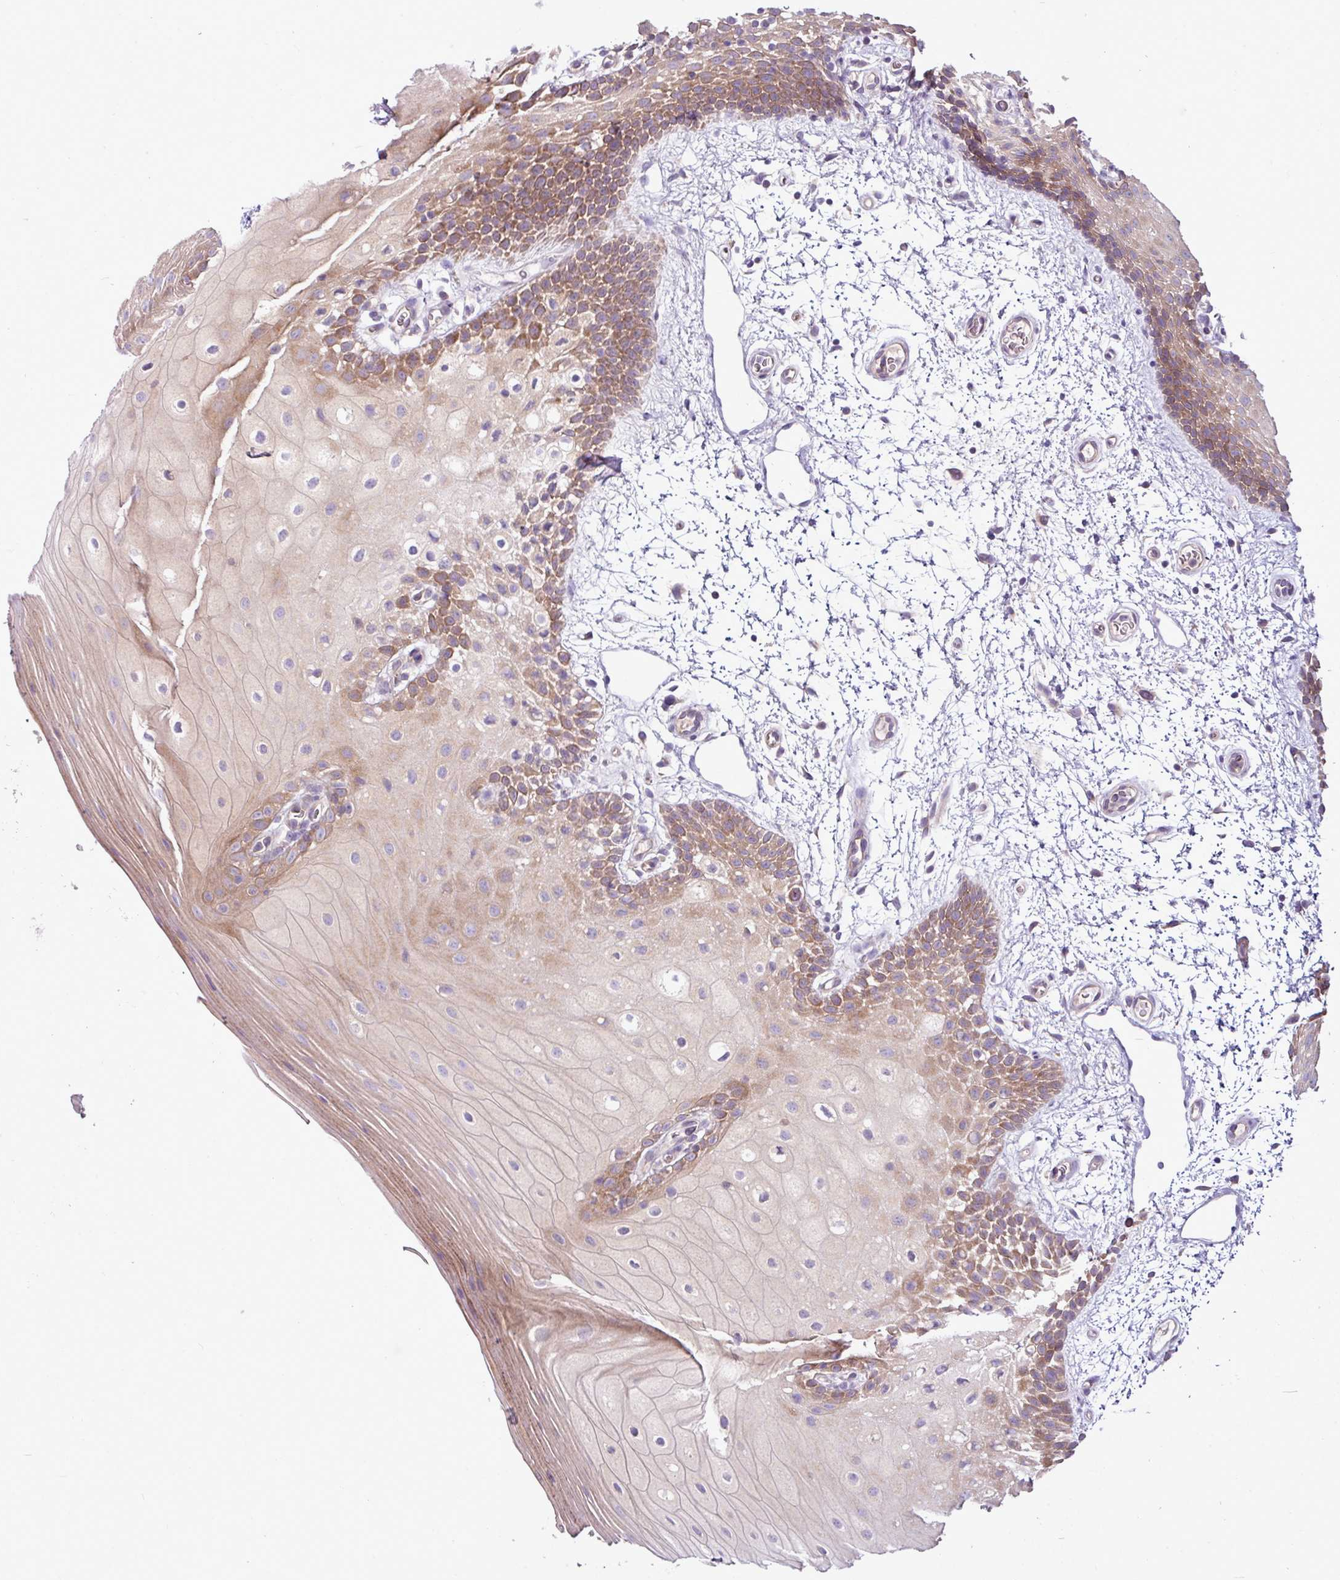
{"staining": {"intensity": "strong", "quantity": "25%-75%", "location": "cytoplasmic/membranous"}, "tissue": "oral mucosa", "cell_type": "Squamous epithelial cells", "image_type": "normal", "snomed": [{"axis": "morphology", "description": "Normal tissue, NOS"}, {"axis": "morphology", "description": "Squamous cell carcinoma, NOS"}, {"axis": "topography", "description": "Oral tissue"}, {"axis": "topography", "description": "Tounge, NOS"}, {"axis": "topography", "description": "Head-Neck"}], "caption": "Brown immunohistochemical staining in unremarkable human oral mucosa exhibits strong cytoplasmic/membranous staining in approximately 25%-75% of squamous epithelial cells.", "gene": "MROH2A", "patient": {"sex": "male", "age": 76}}